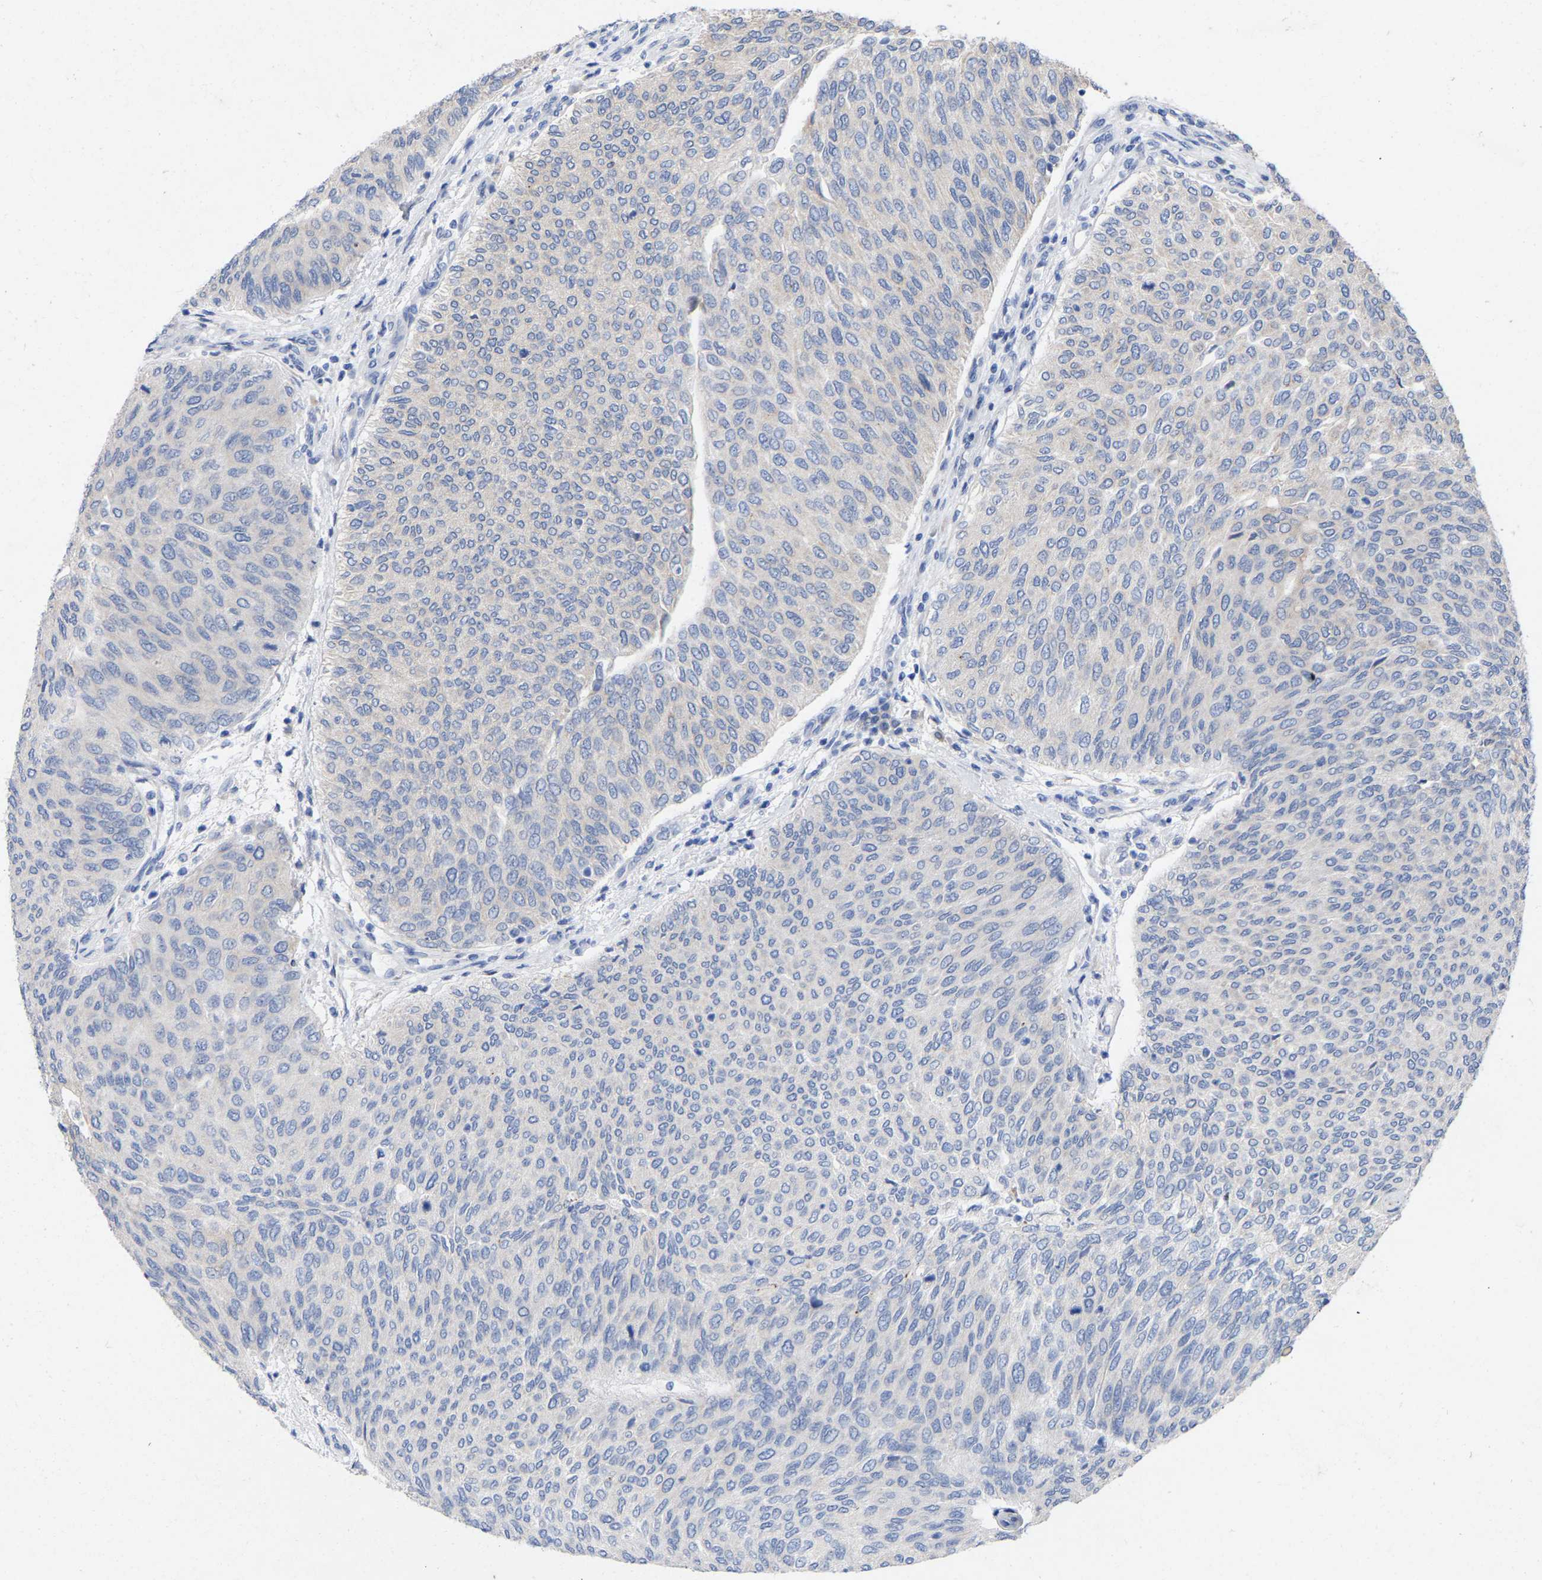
{"staining": {"intensity": "weak", "quantity": "<25%", "location": "cytoplasmic/membranous"}, "tissue": "urothelial cancer", "cell_type": "Tumor cells", "image_type": "cancer", "snomed": [{"axis": "morphology", "description": "Urothelial carcinoma, Low grade"}, {"axis": "topography", "description": "Urinary bladder"}], "caption": "Low-grade urothelial carcinoma was stained to show a protein in brown. There is no significant staining in tumor cells.", "gene": "STRIP2", "patient": {"sex": "female", "age": 79}}